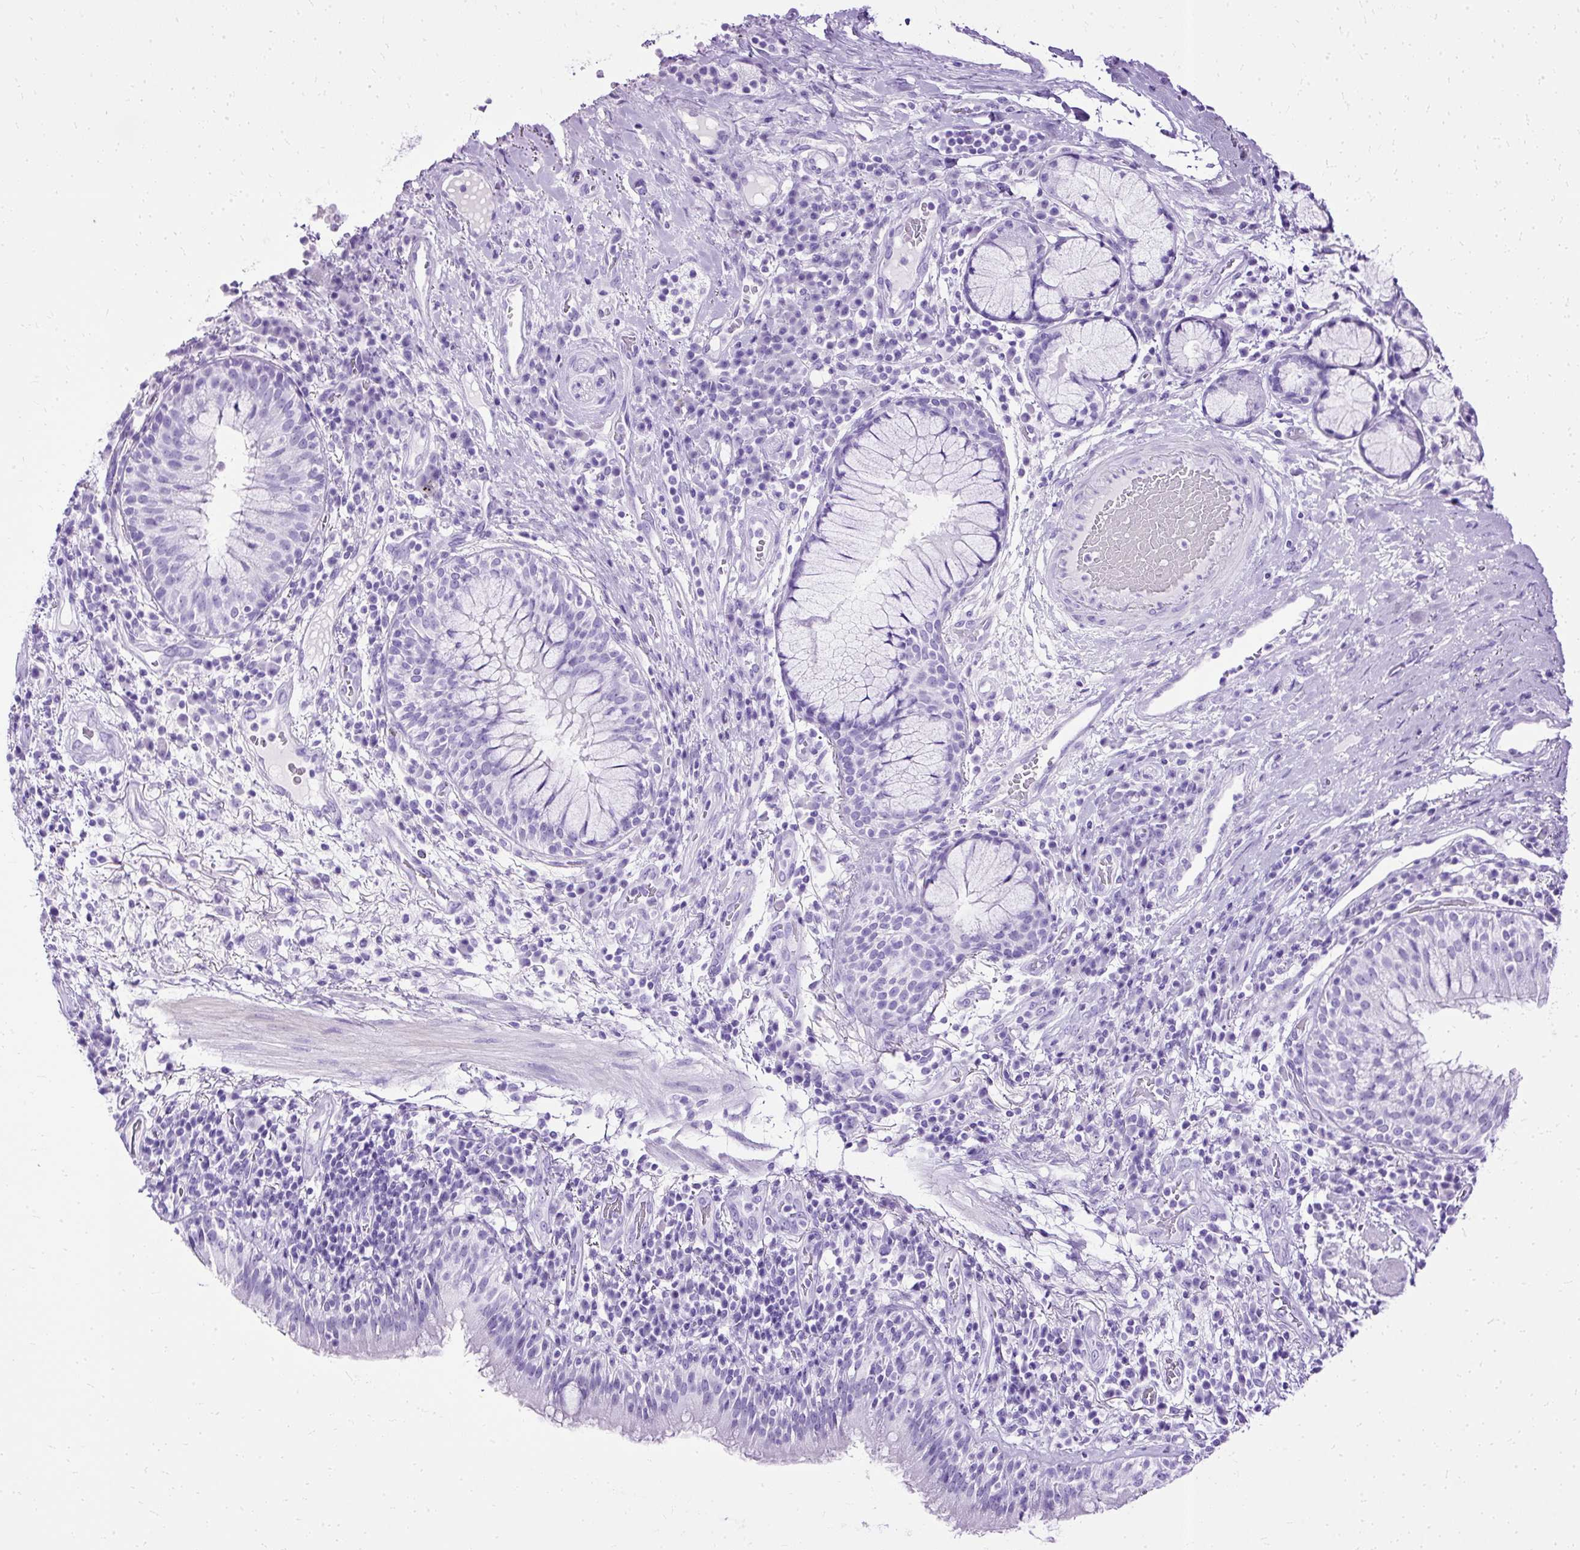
{"staining": {"intensity": "negative", "quantity": "none", "location": "none"}, "tissue": "bronchus", "cell_type": "Respiratory epithelial cells", "image_type": "normal", "snomed": [{"axis": "morphology", "description": "Normal tissue, NOS"}, {"axis": "topography", "description": "Cartilage tissue"}, {"axis": "topography", "description": "Bronchus"}], "caption": "High magnification brightfield microscopy of unremarkable bronchus stained with DAB (brown) and counterstained with hematoxylin (blue): respiratory epithelial cells show no significant staining. Brightfield microscopy of immunohistochemistry (IHC) stained with DAB (brown) and hematoxylin (blue), captured at high magnification.", "gene": "SLC8A2", "patient": {"sex": "male", "age": 56}}